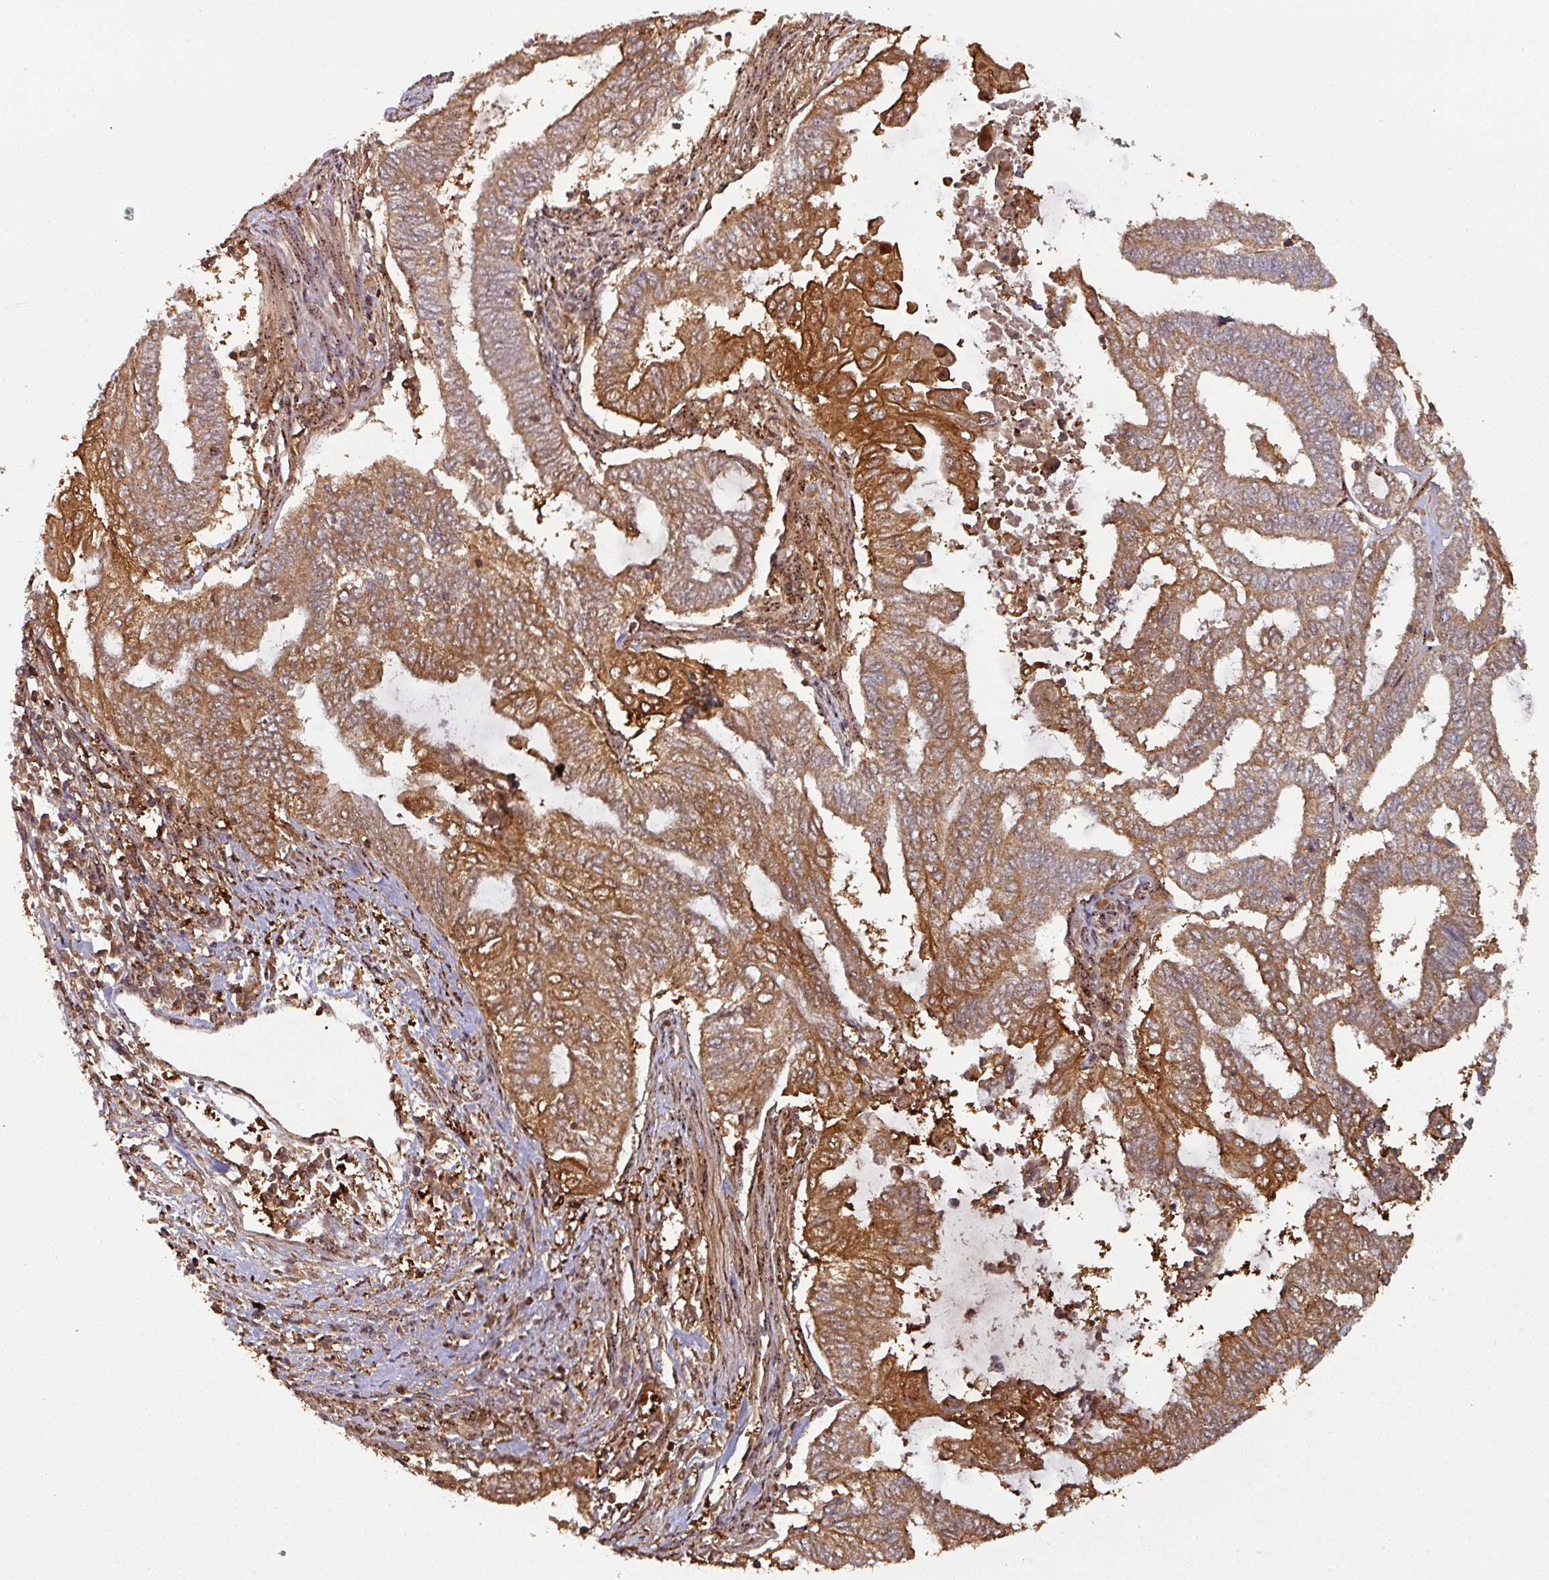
{"staining": {"intensity": "moderate", "quantity": ">75%", "location": "cytoplasmic/membranous"}, "tissue": "endometrial cancer", "cell_type": "Tumor cells", "image_type": "cancer", "snomed": [{"axis": "morphology", "description": "Adenocarcinoma, NOS"}, {"axis": "topography", "description": "Uterus"}, {"axis": "topography", "description": "Endometrium"}], "caption": "Adenocarcinoma (endometrial) stained with immunohistochemistry (IHC) reveals moderate cytoplasmic/membranous expression in approximately >75% of tumor cells.", "gene": "ZNF322", "patient": {"sex": "female", "age": 70}}